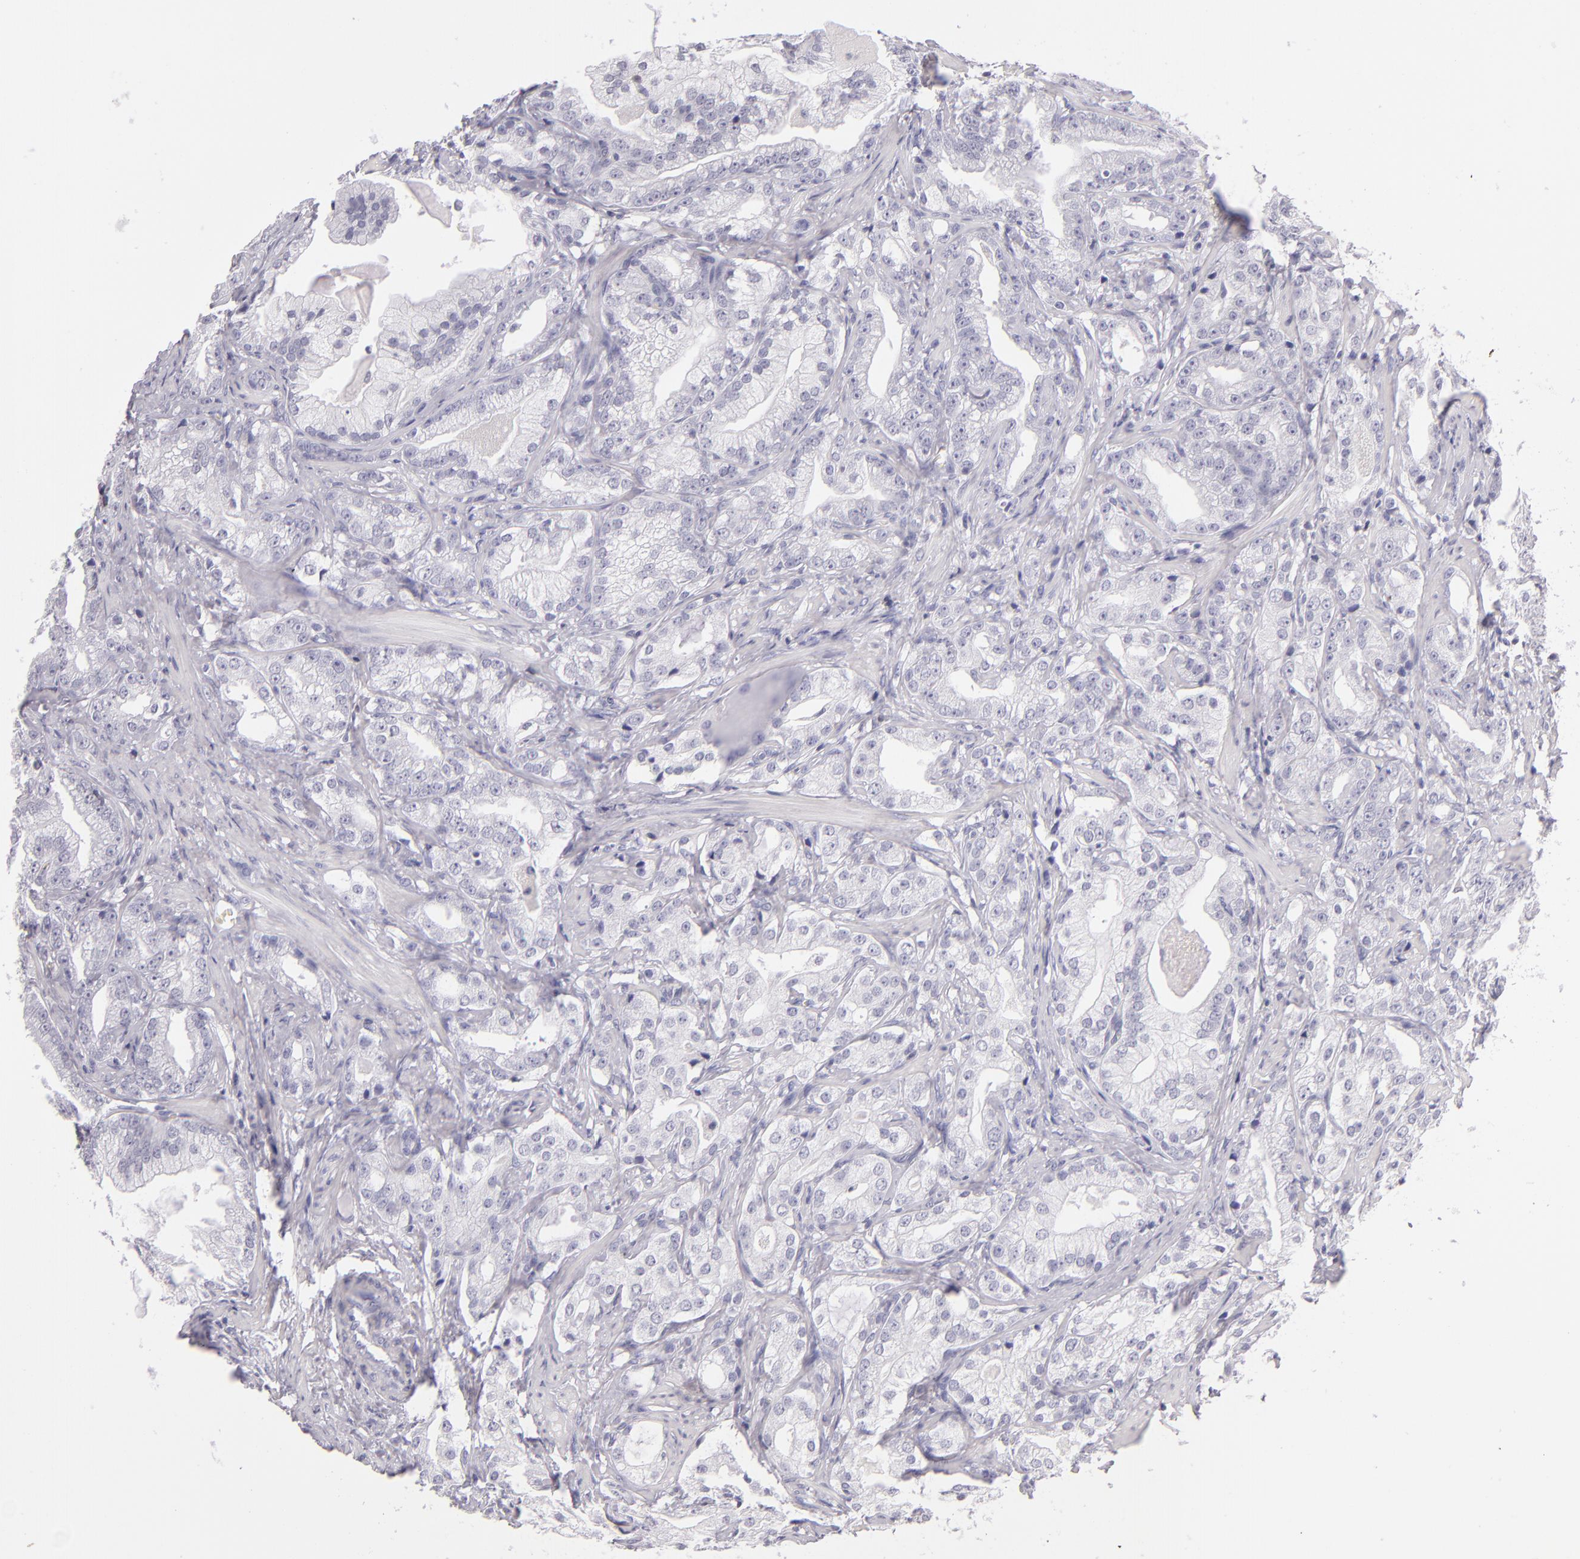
{"staining": {"intensity": "negative", "quantity": "none", "location": "none"}, "tissue": "prostate cancer", "cell_type": "Tumor cells", "image_type": "cancer", "snomed": [{"axis": "morphology", "description": "Adenocarcinoma, Low grade"}, {"axis": "topography", "description": "Prostate"}], "caption": "Protein analysis of low-grade adenocarcinoma (prostate) displays no significant expression in tumor cells. (Immunohistochemistry, brightfield microscopy, high magnification).", "gene": "CD48", "patient": {"sex": "male", "age": 59}}